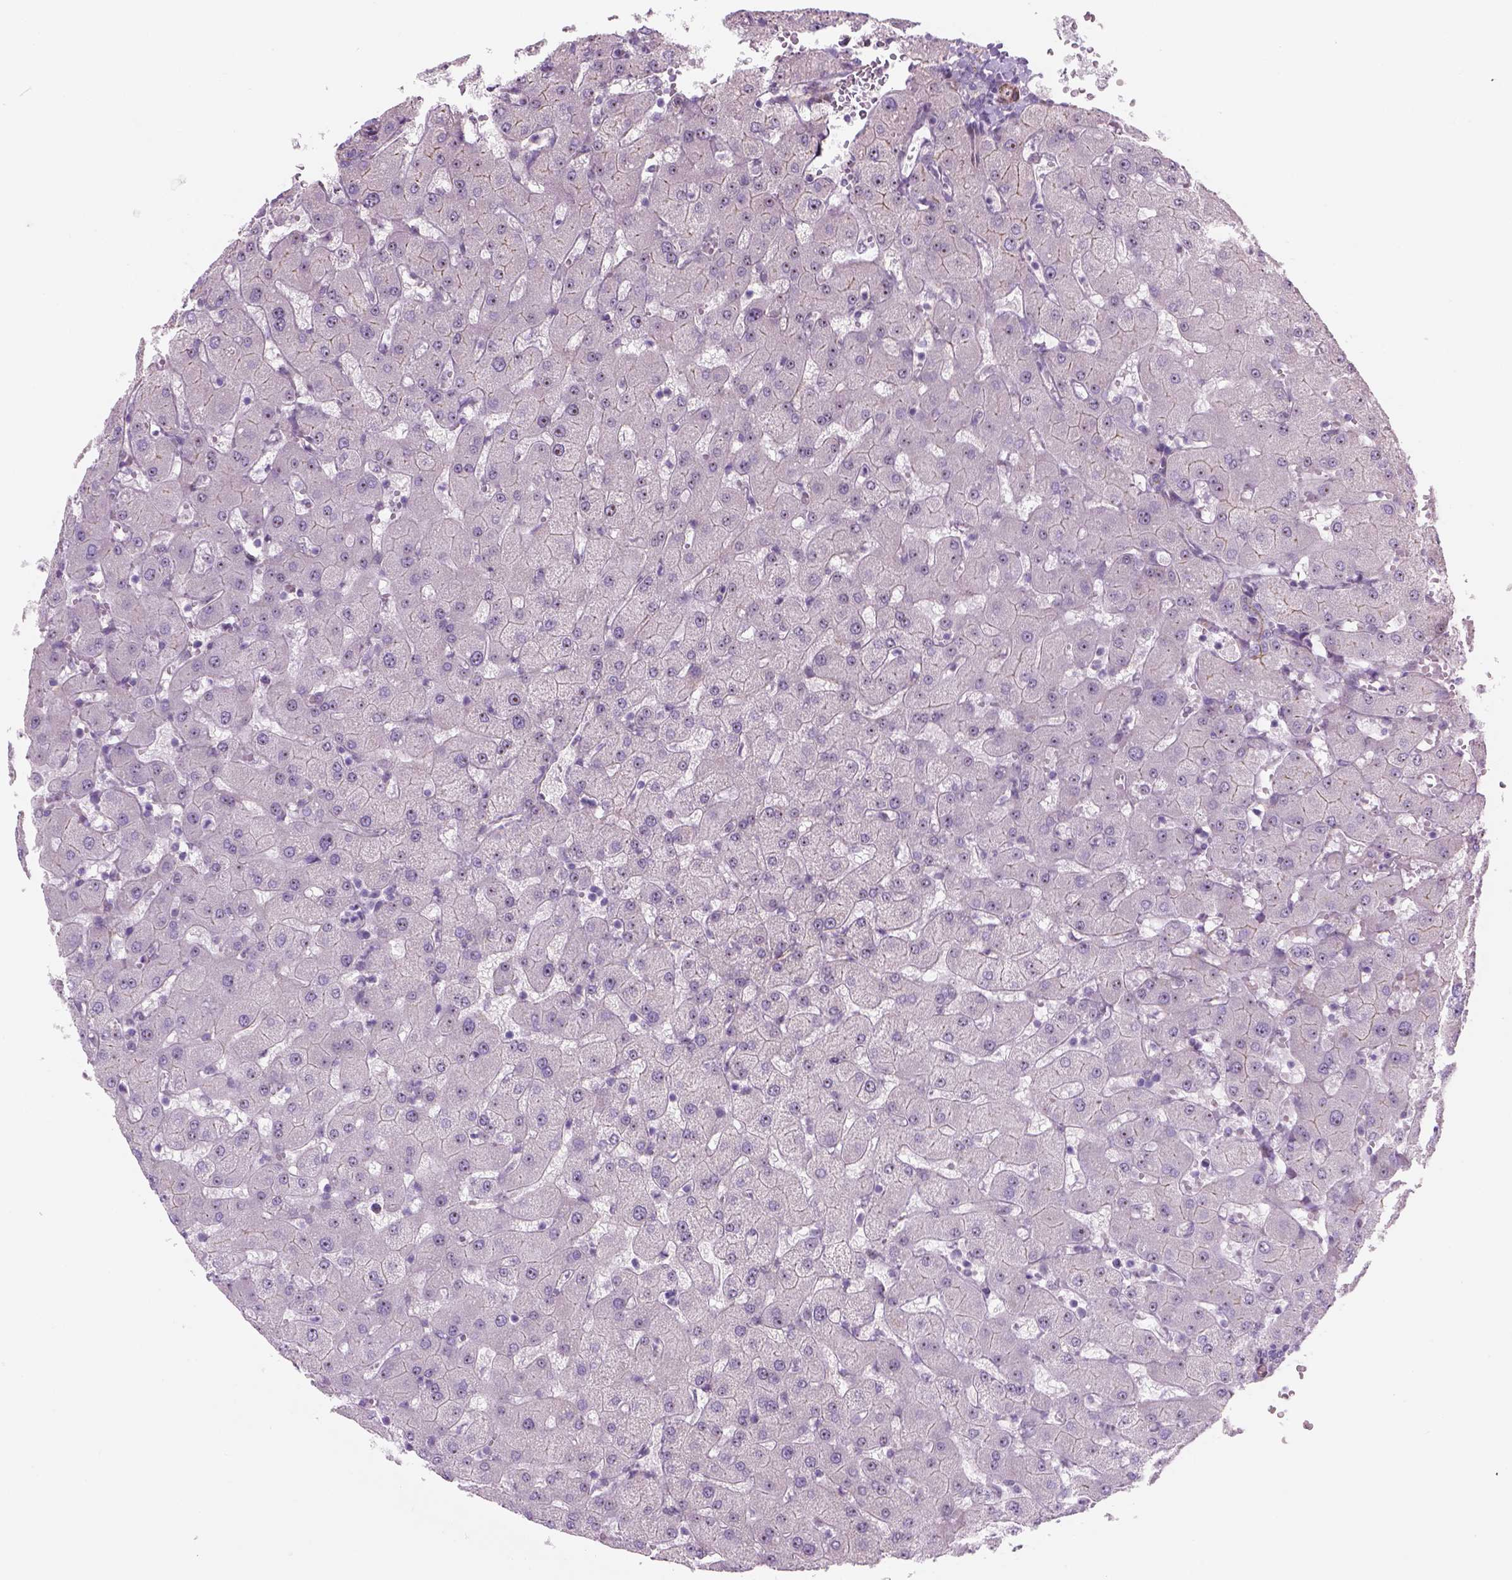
{"staining": {"intensity": "negative", "quantity": "none", "location": "none"}, "tissue": "liver", "cell_type": "Cholangiocytes", "image_type": "normal", "snomed": [{"axis": "morphology", "description": "Normal tissue, NOS"}, {"axis": "topography", "description": "Liver"}], "caption": "The micrograph demonstrates no significant positivity in cholangiocytes of liver.", "gene": "RRS1", "patient": {"sex": "female", "age": 63}}